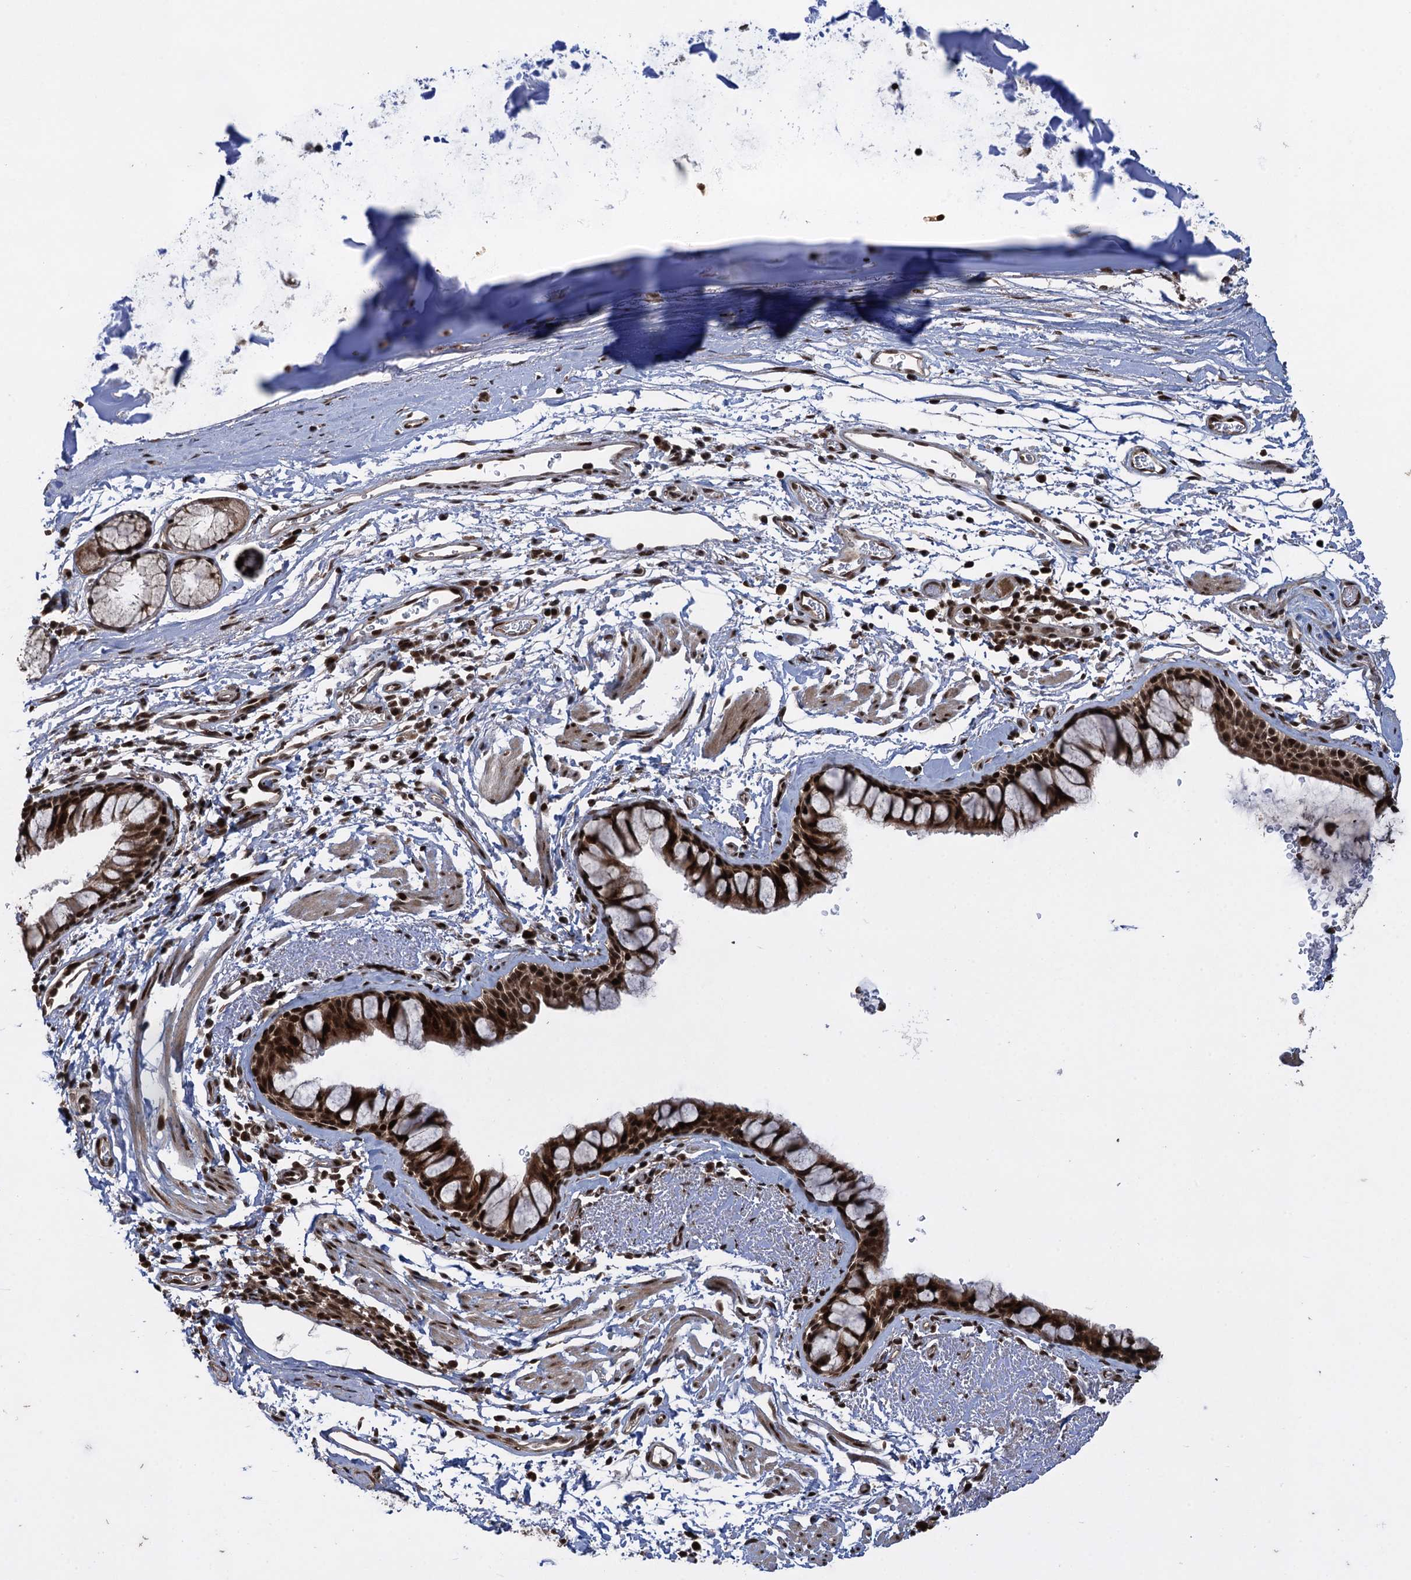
{"staining": {"intensity": "strong", "quantity": ">75%", "location": "cytoplasmic/membranous,nuclear"}, "tissue": "bronchus", "cell_type": "Respiratory epithelial cells", "image_type": "normal", "snomed": [{"axis": "morphology", "description": "Normal tissue, NOS"}, {"axis": "topography", "description": "Bronchus"}], "caption": "Bronchus stained for a protein exhibits strong cytoplasmic/membranous,nuclear positivity in respiratory epithelial cells. (IHC, brightfield microscopy, high magnification).", "gene": "ZNF169", "patient": {"sex": "male", "age": 65}}